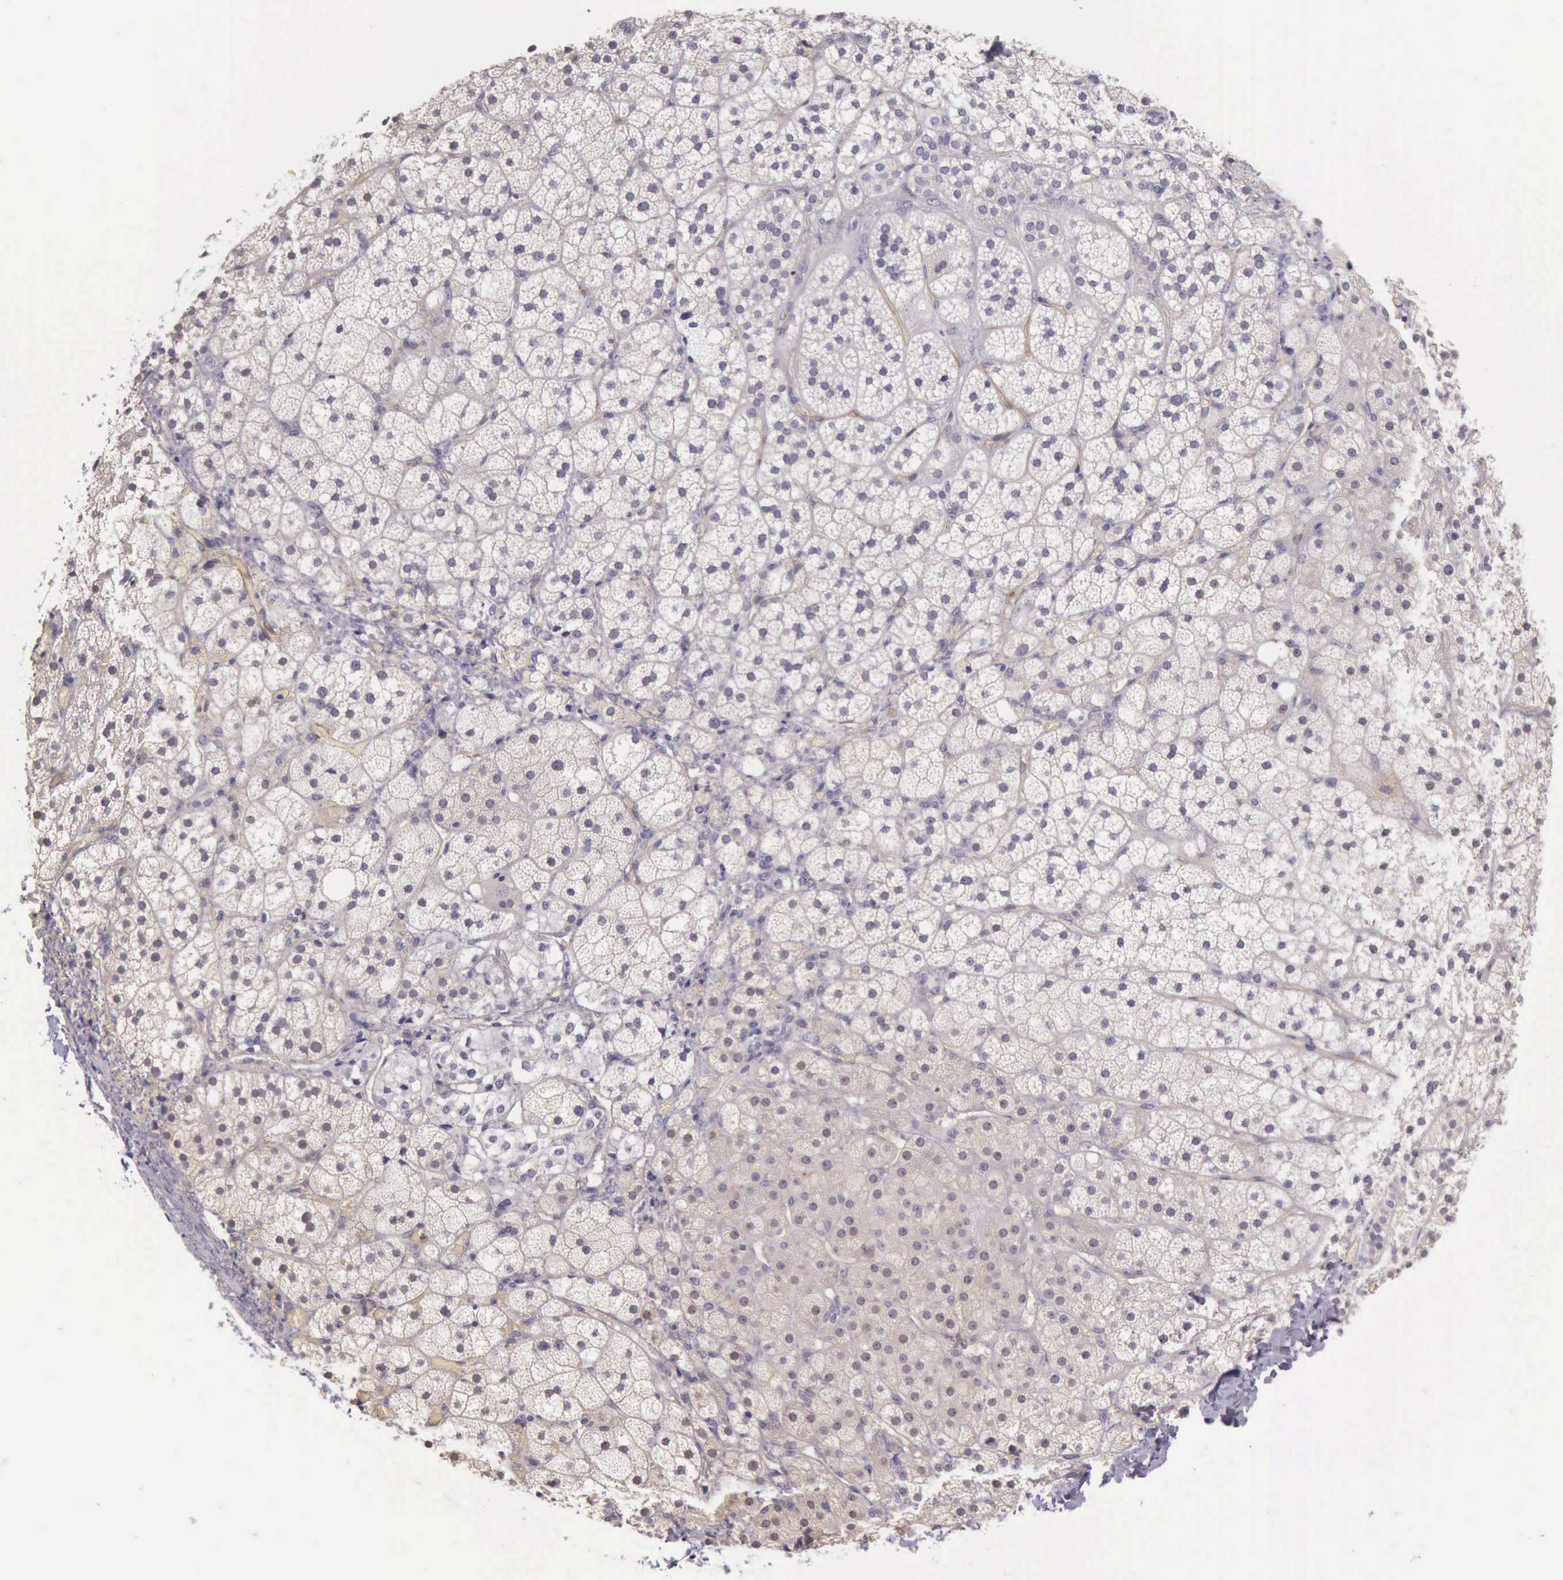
{"staining": {"intensity": "weak", "quantity": "<25%", "location": "cytoplasmic/membranous"}, "tissue": "adrenal gland", "cell_type": "Glandular cells", "image_type": "normal", "snomed": [{"axis": "morphology", "description": "Normal tissue, NOS"}, {"axis": "topography", "description": "Adrenal gland"}], "caption": "DAB (3,3'-diaminobenzidine) immunohistochemical staining of unremarkable adrenal gland displays no significant positivity in glandular cells. (DAB (3,3'-diaminobenzidine) immunohistochemistry (IHC), high magnification).", "gene": "TCEANC", "patient": {"sex": "male", "age": 53}}